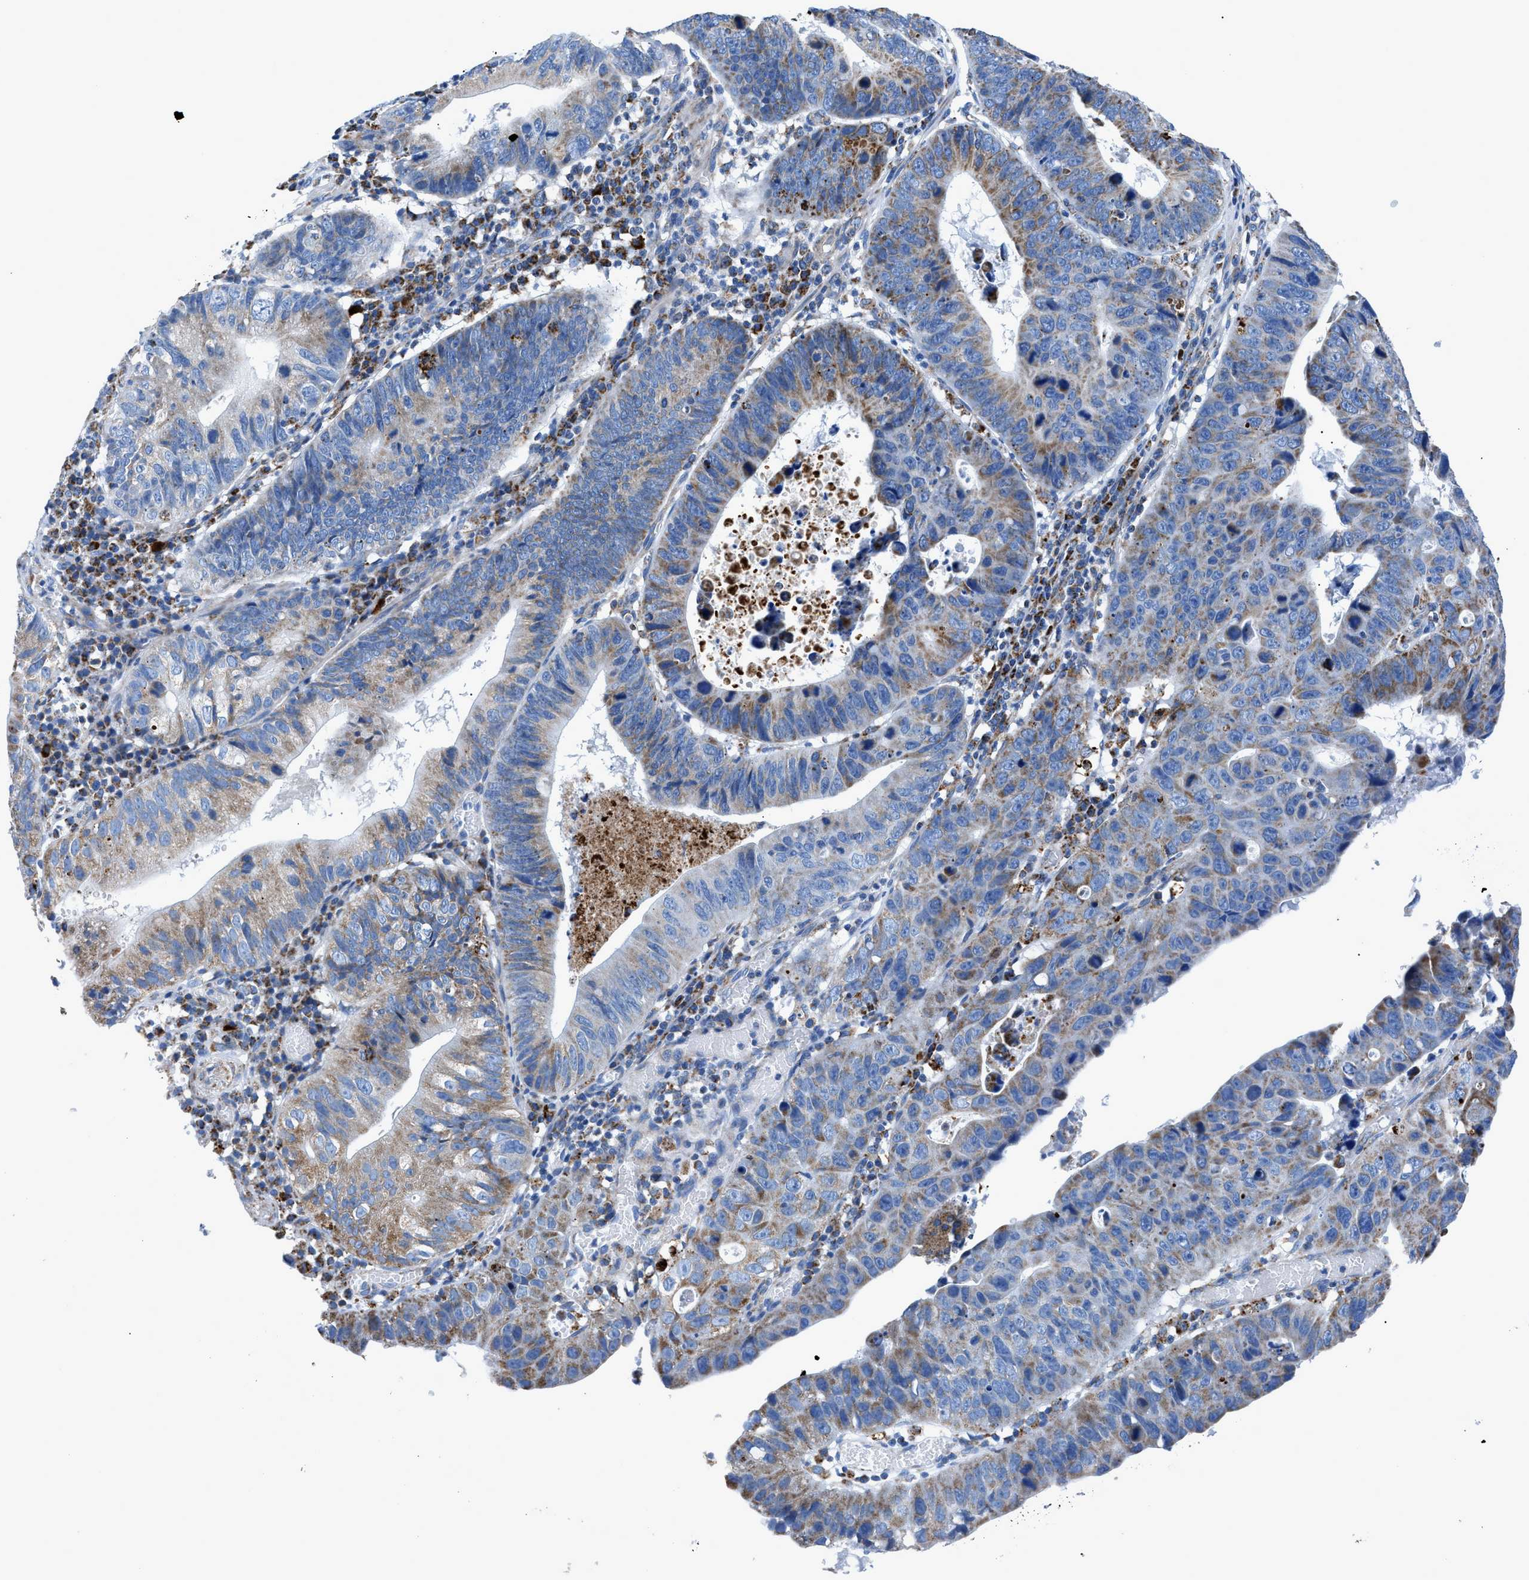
{"staining": {"intensity": "moderate", "quantity": "25%-75%", "location": "cytoplasmic/membranous"}, "tissue": "stomach cancer", "cell_type": "Tumor cells", "image_type": "cancer", "snomed": [{"axis": "morphology", "description": "Adenocarcinoma, NOS"}, {"axis": "topography", "description": "Stomach"}], "caption": "High-power microscopy captured an immunohistochemistry (IHC) histopathology image of stomach cancer, revealing moderate cytoplasmic/membranous expression in about 25%-75% of tumor cells.", "gene": "ZDHHC3", "patient": {"sex": "male", "age": 59}}